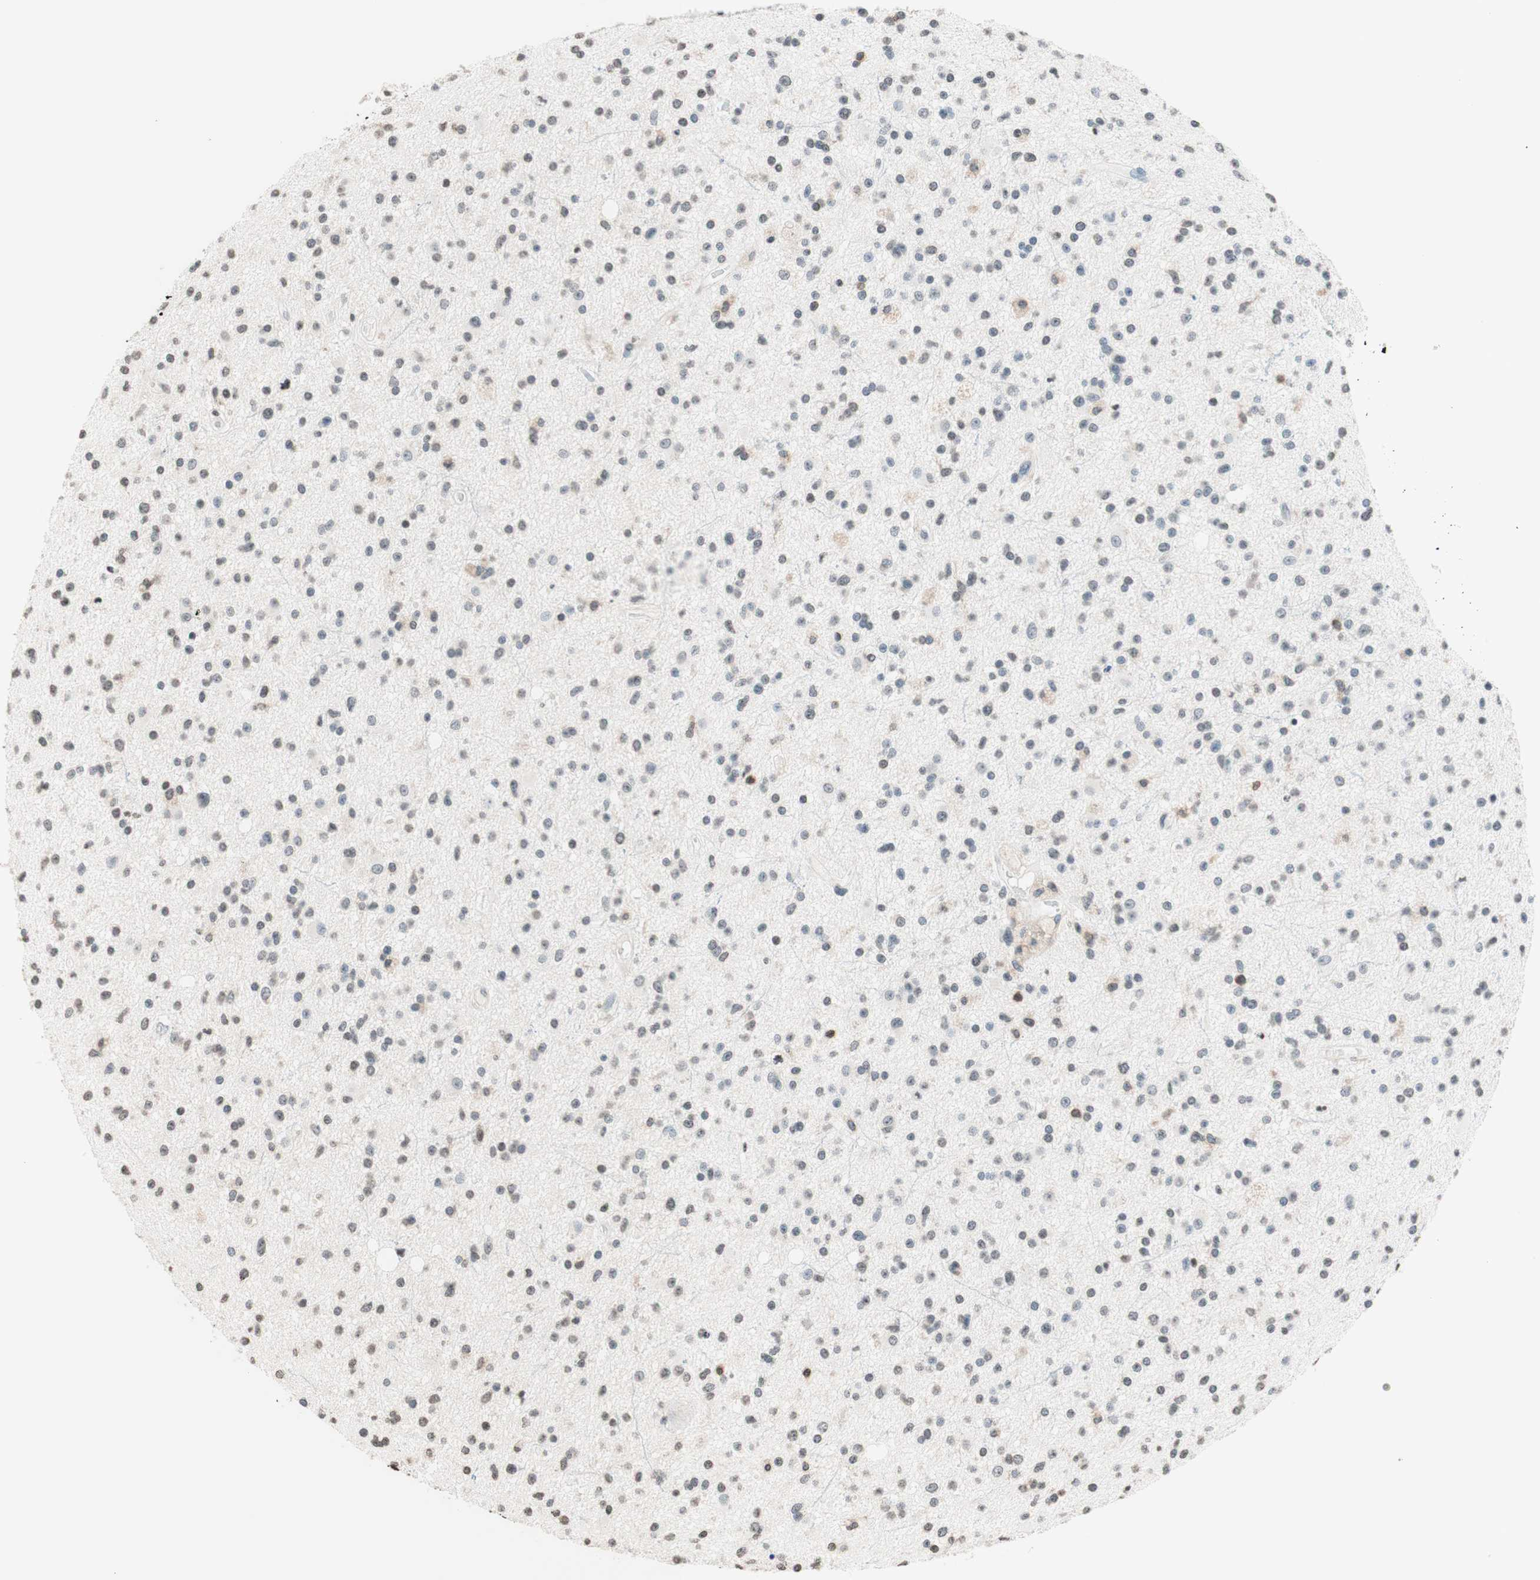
{"staining": {"intensity": "weak", "quantity": "<25%", "location": "nuclear"}, "tissue": "glioma", "cell_type": "Tumor cells", "image_type": "cancer", "snomed": [{"axis": "morphology", "description": "Glioma, malignant, High grade"}, {"axis": "topography", "description": "Brain"}], "caption": "Malignant glioma (high-grade) stained for a protein using IHC demonstrates no expression tumor cells.", "gene": "WIPF1", "patient": {"sex": "male", "age": 33}}